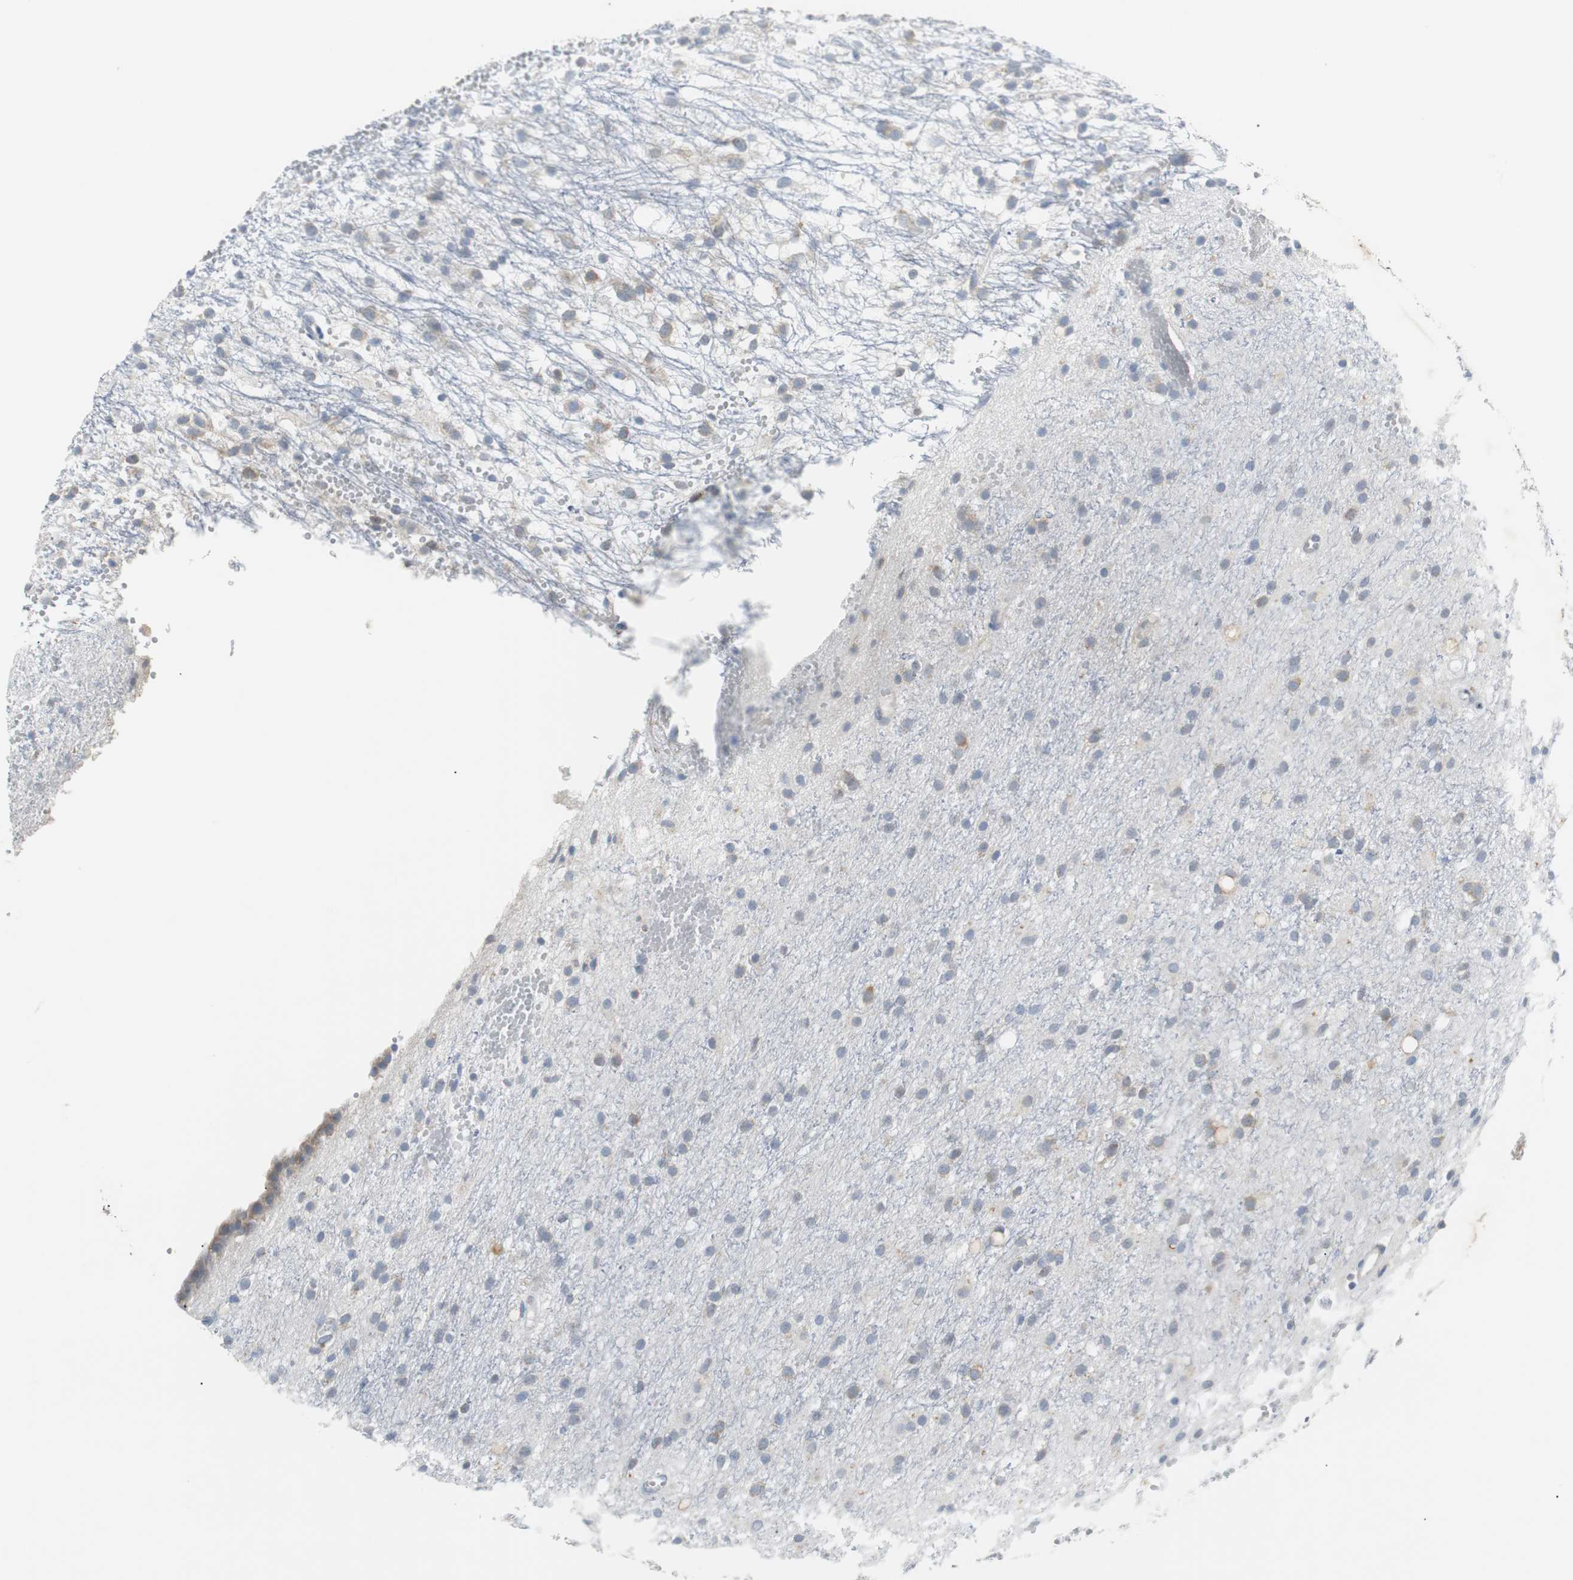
{"staining": {"intensity": "weak", "quantity": "25%-75%", "location": "cytoplasmic/membranous"}, "tissue": "glioma", "cell_type": "Tumor cells", "image_type": "cancer", "snomed": [{"axis": "morphology", "description": "Glioma, malignant, High grade"}, {"axis": "topography", "description": "Brain"}], "caption": "Immunohistochemistry of malignant high-grade glioma shows low levels of weak cytoplasmic/membranous positivity in approximately 25%-75% of tumor cells.", "gene": "PDIA4", "patient": {"sex": "female", "age": 59}}